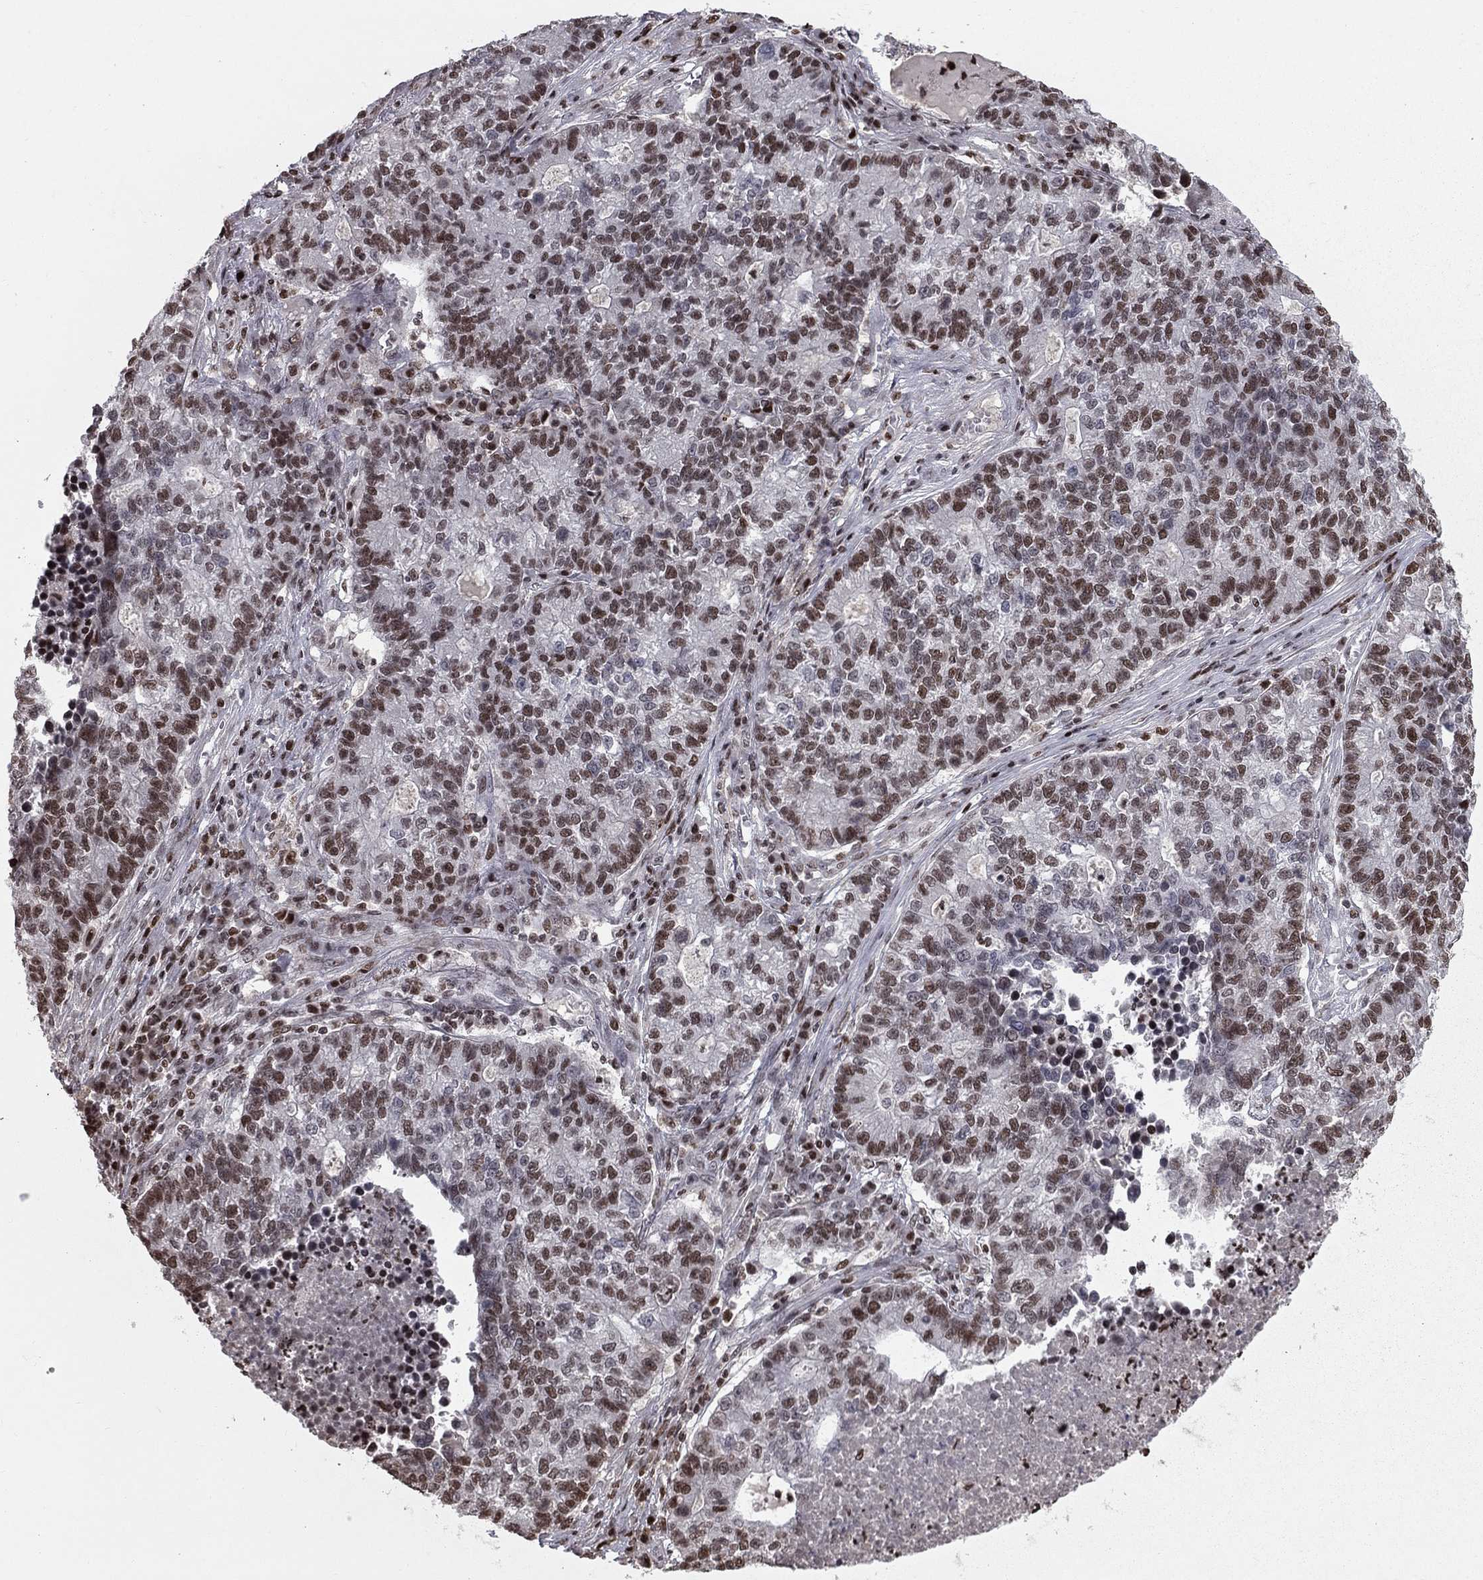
{"staining": {"intensity": "strong", "quantity": ">75%", "location": "nuclear"}, "tissue": "lung cancer", "cell_type": "Tumor cells", "image_type": "cancer", "snomed": [{"axis": "morphology", "description": "Adenocarcinoma, NOS"}, {"axis": "topography", "description": "Lung"}], "caption": "Immunohistochemical staining of human lung cancer exhibits high levels of strong nuclear expression in about >75% of tumor cells.", "gene": "RNASEH2C", "patient": {"sex": "male", "age": 57}}